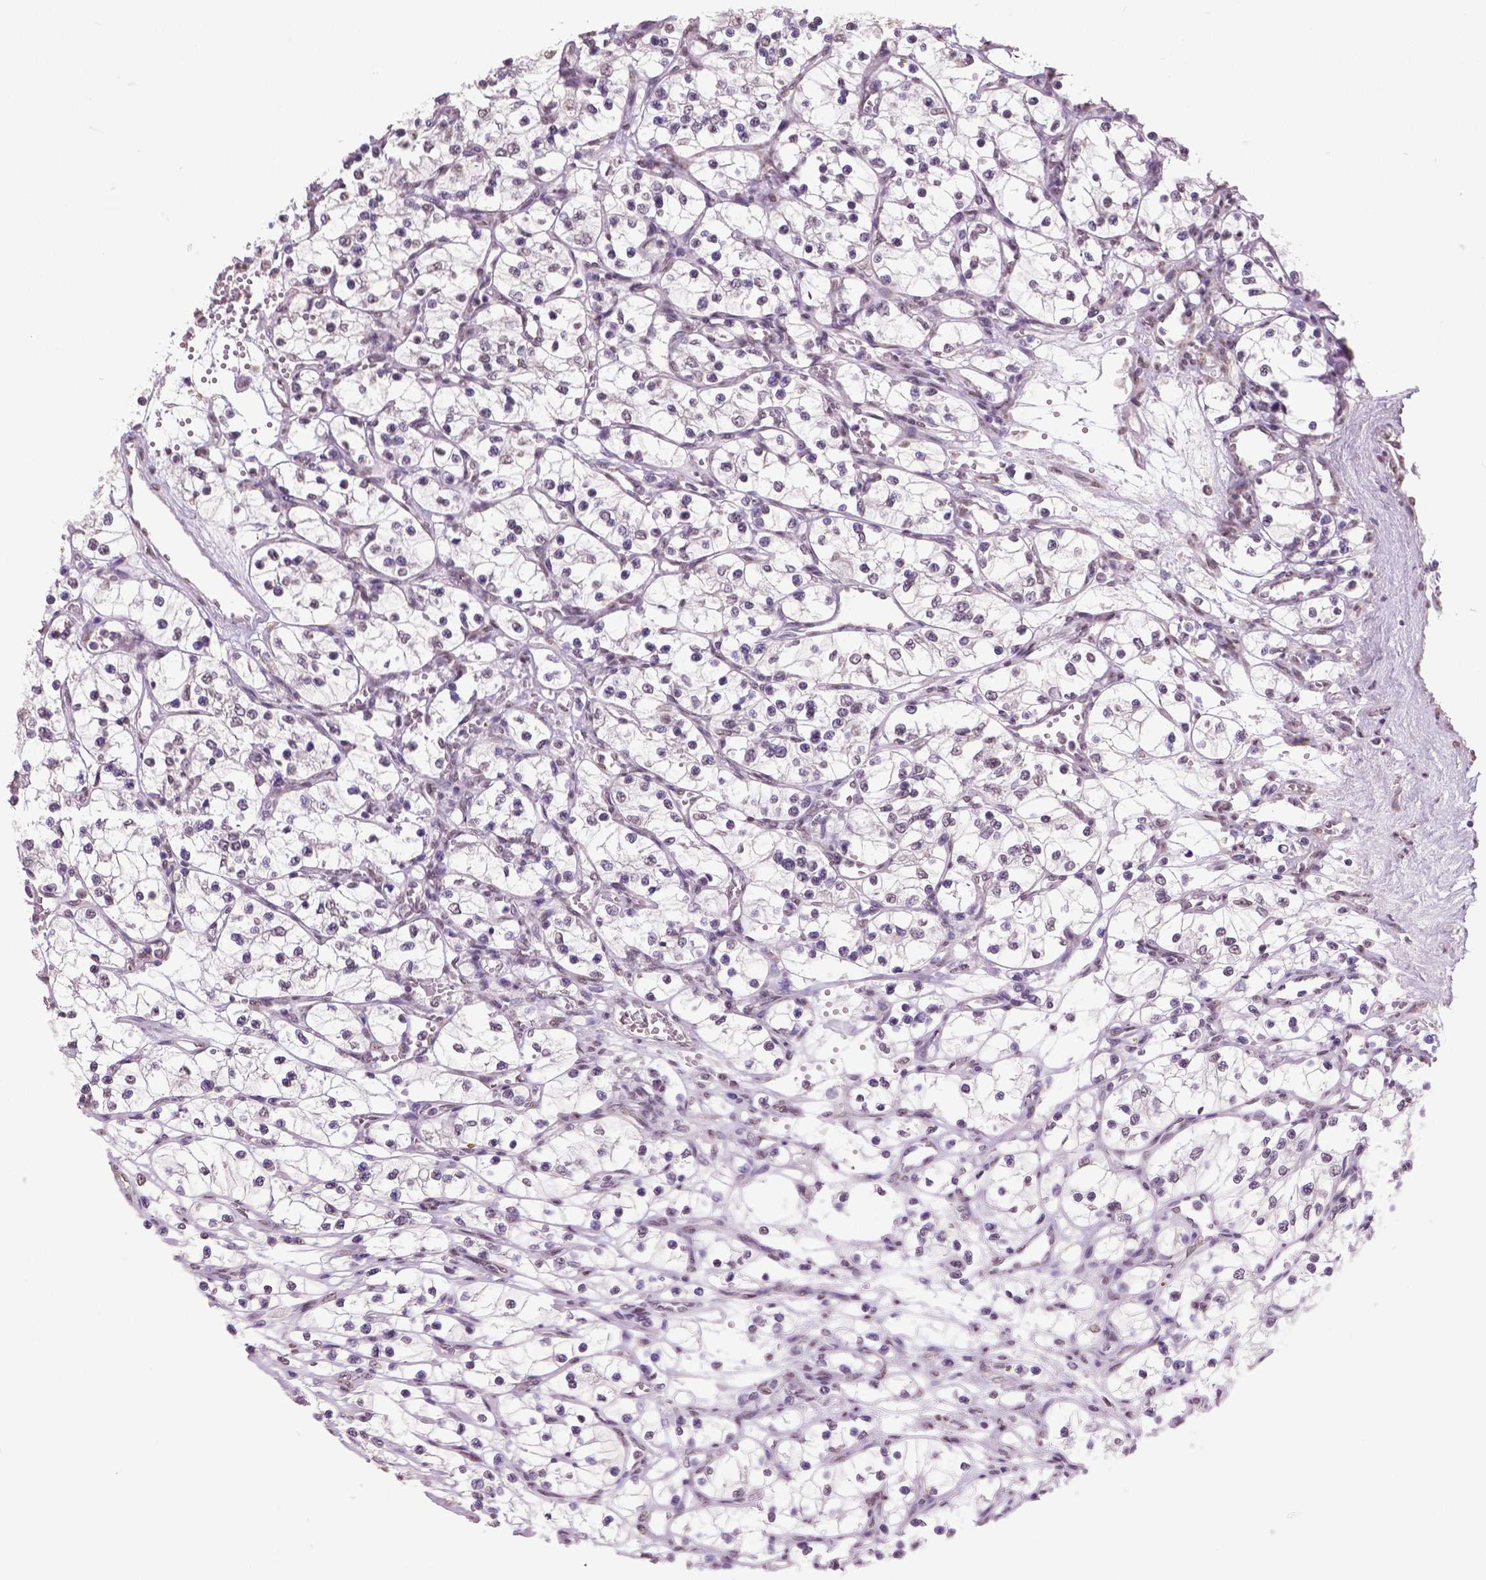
{"staining": {"intensity": "negative", "quantity": "none", "location": "none"}, "tissue": "renal cancer", "cell_type": "Tumor cells", "image_type": "cancer", "snomed": [{"axis": "morphology", "description": "Adenocarcinoma, NOS"}, {"axis": "topography", "description": "Kidney"}], "caption": "This is an IHC histopathology image of renal adenocarcinoma. There is no staining in tumor cells.", "gene": "IGF2BP1", "patient": {"sex": "female", "age": 69}}